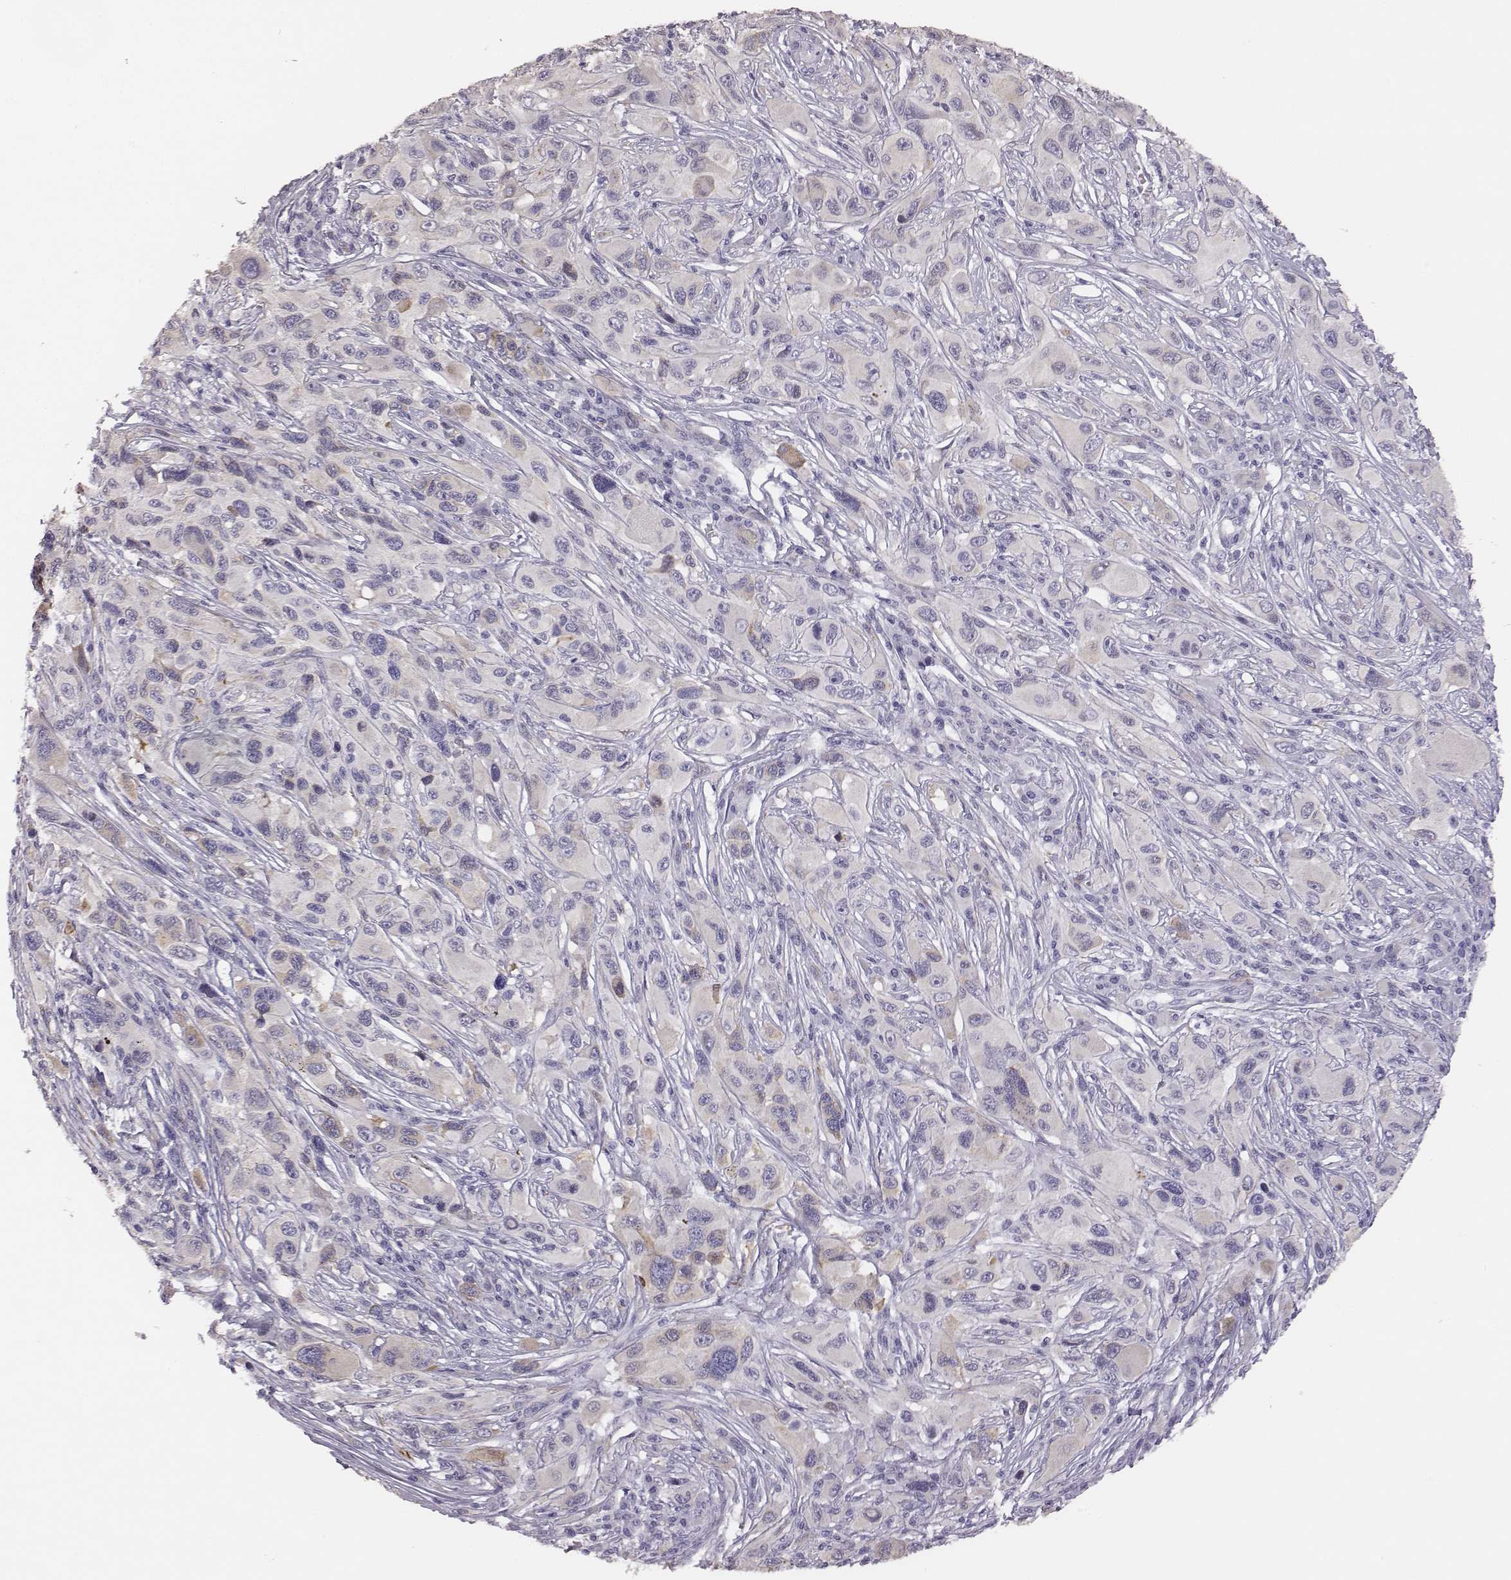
{"staining": {"intensity": "negative", "quantity": "none", "location": "none"}, "tissue": "melanoma", "cell_type": "Tumor cells", "image_type": "cancer", "snomed": [{"axis": "morphology", "description": "Malignant melanoma, NOS"}, {"axis": "topography", "description": "Skin"}], "caption": "Malignant melanoma stained for a protein using immunohistochemistry (IHC) demonstrates no expression tumor cells.", "gene": "GUCA1A", "patient": {"sex": "male", "age": 53}}